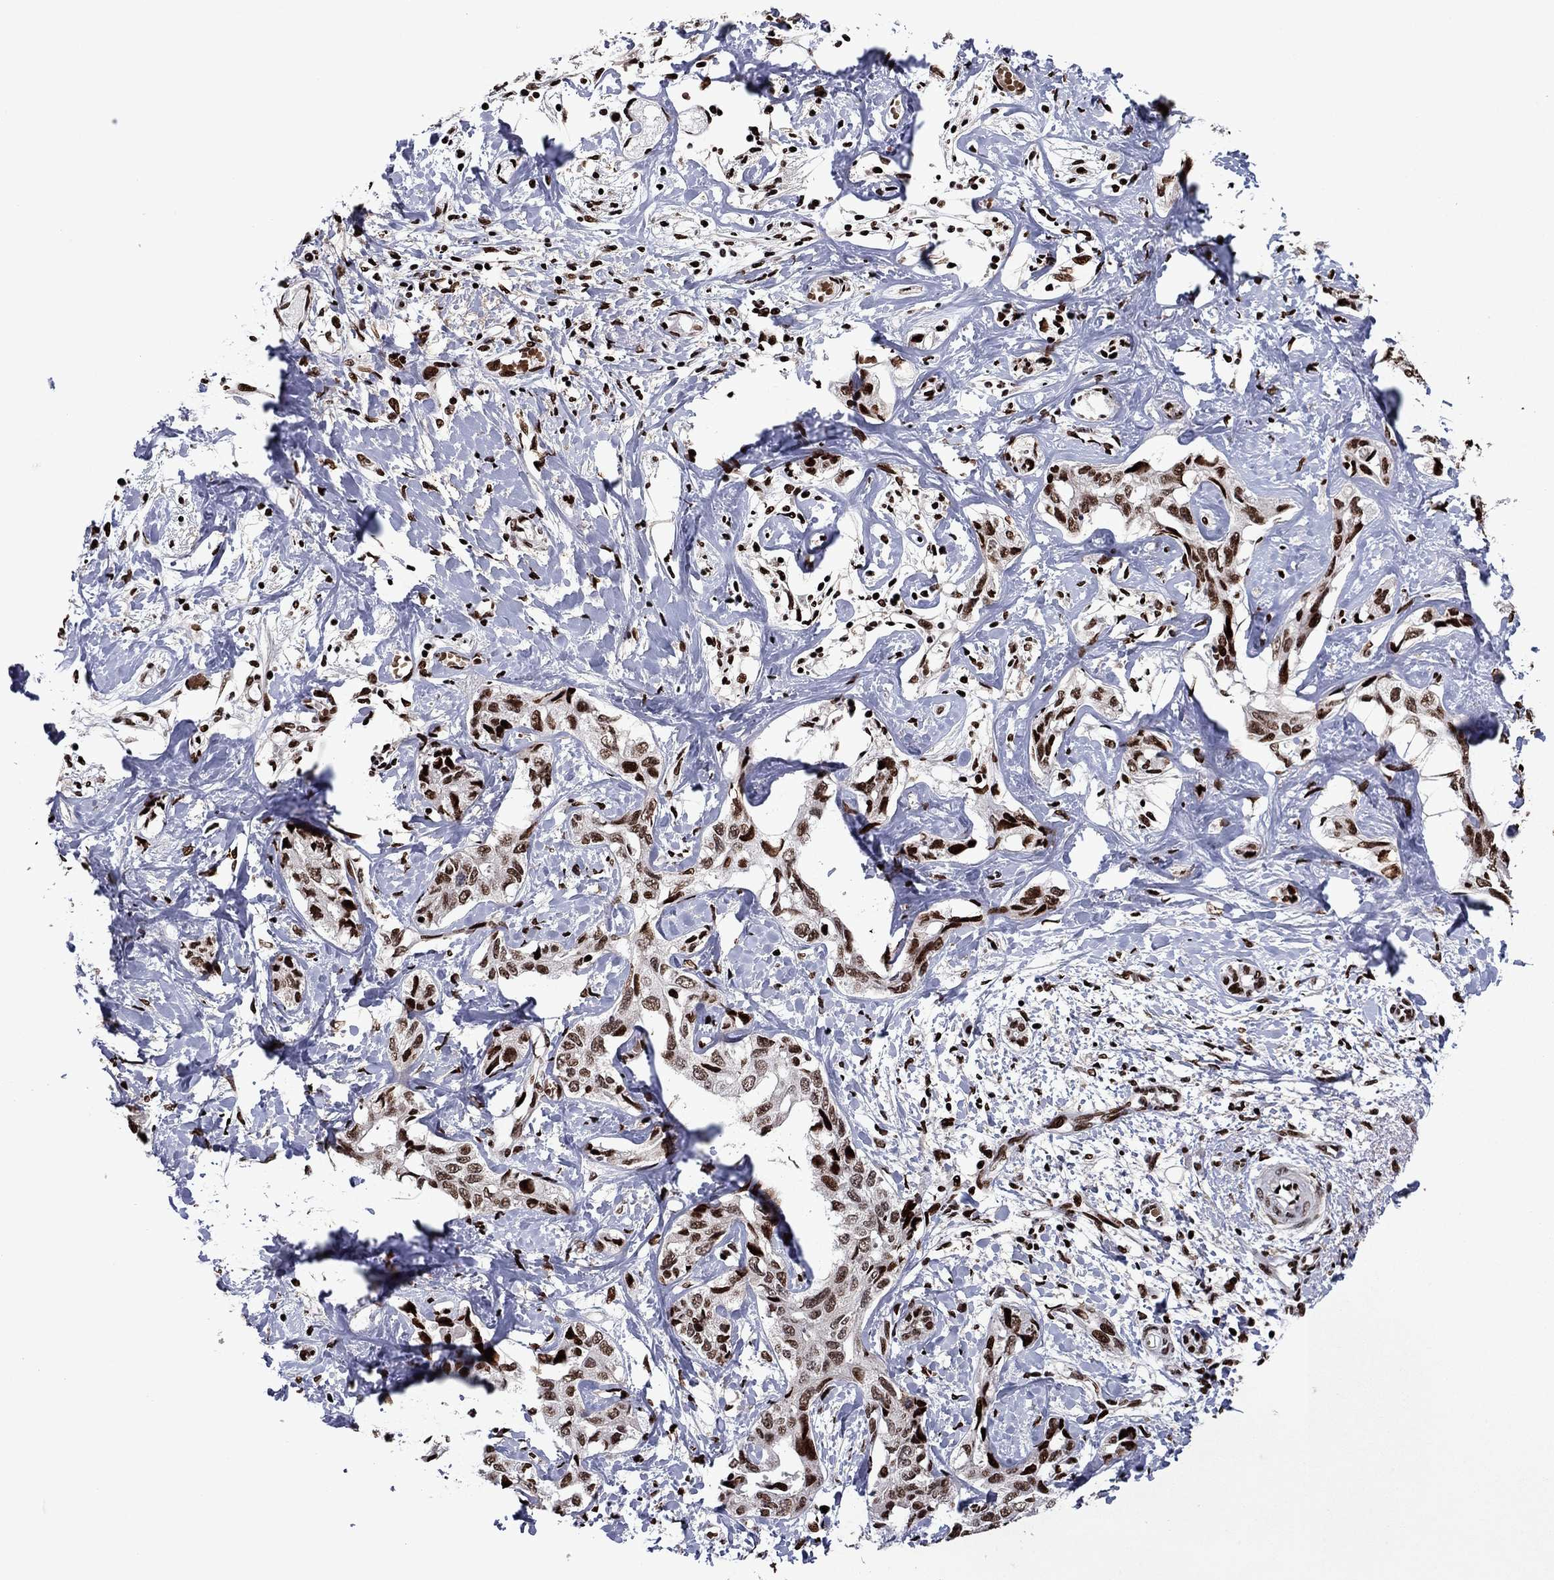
{"staining": {"intensity": "strong", "quantity": ">75%", "location": "nuclear"}, "tissue": "liver cancer", "cell_type": "Tumor cells", "image_type": "cancer", "snomed": [{"axis": "morphology", "description": "Cholangiocarcinoma"}, {"axis": "topography", "description": "Liver"}], "caption": "Liver cancer tissue reveals strong nuclear staining in about >75% of tumor cells, visualized by immunohistochemistry.", "gene": "LIMK1", "patient": {"sex": "male", "age": 59}}